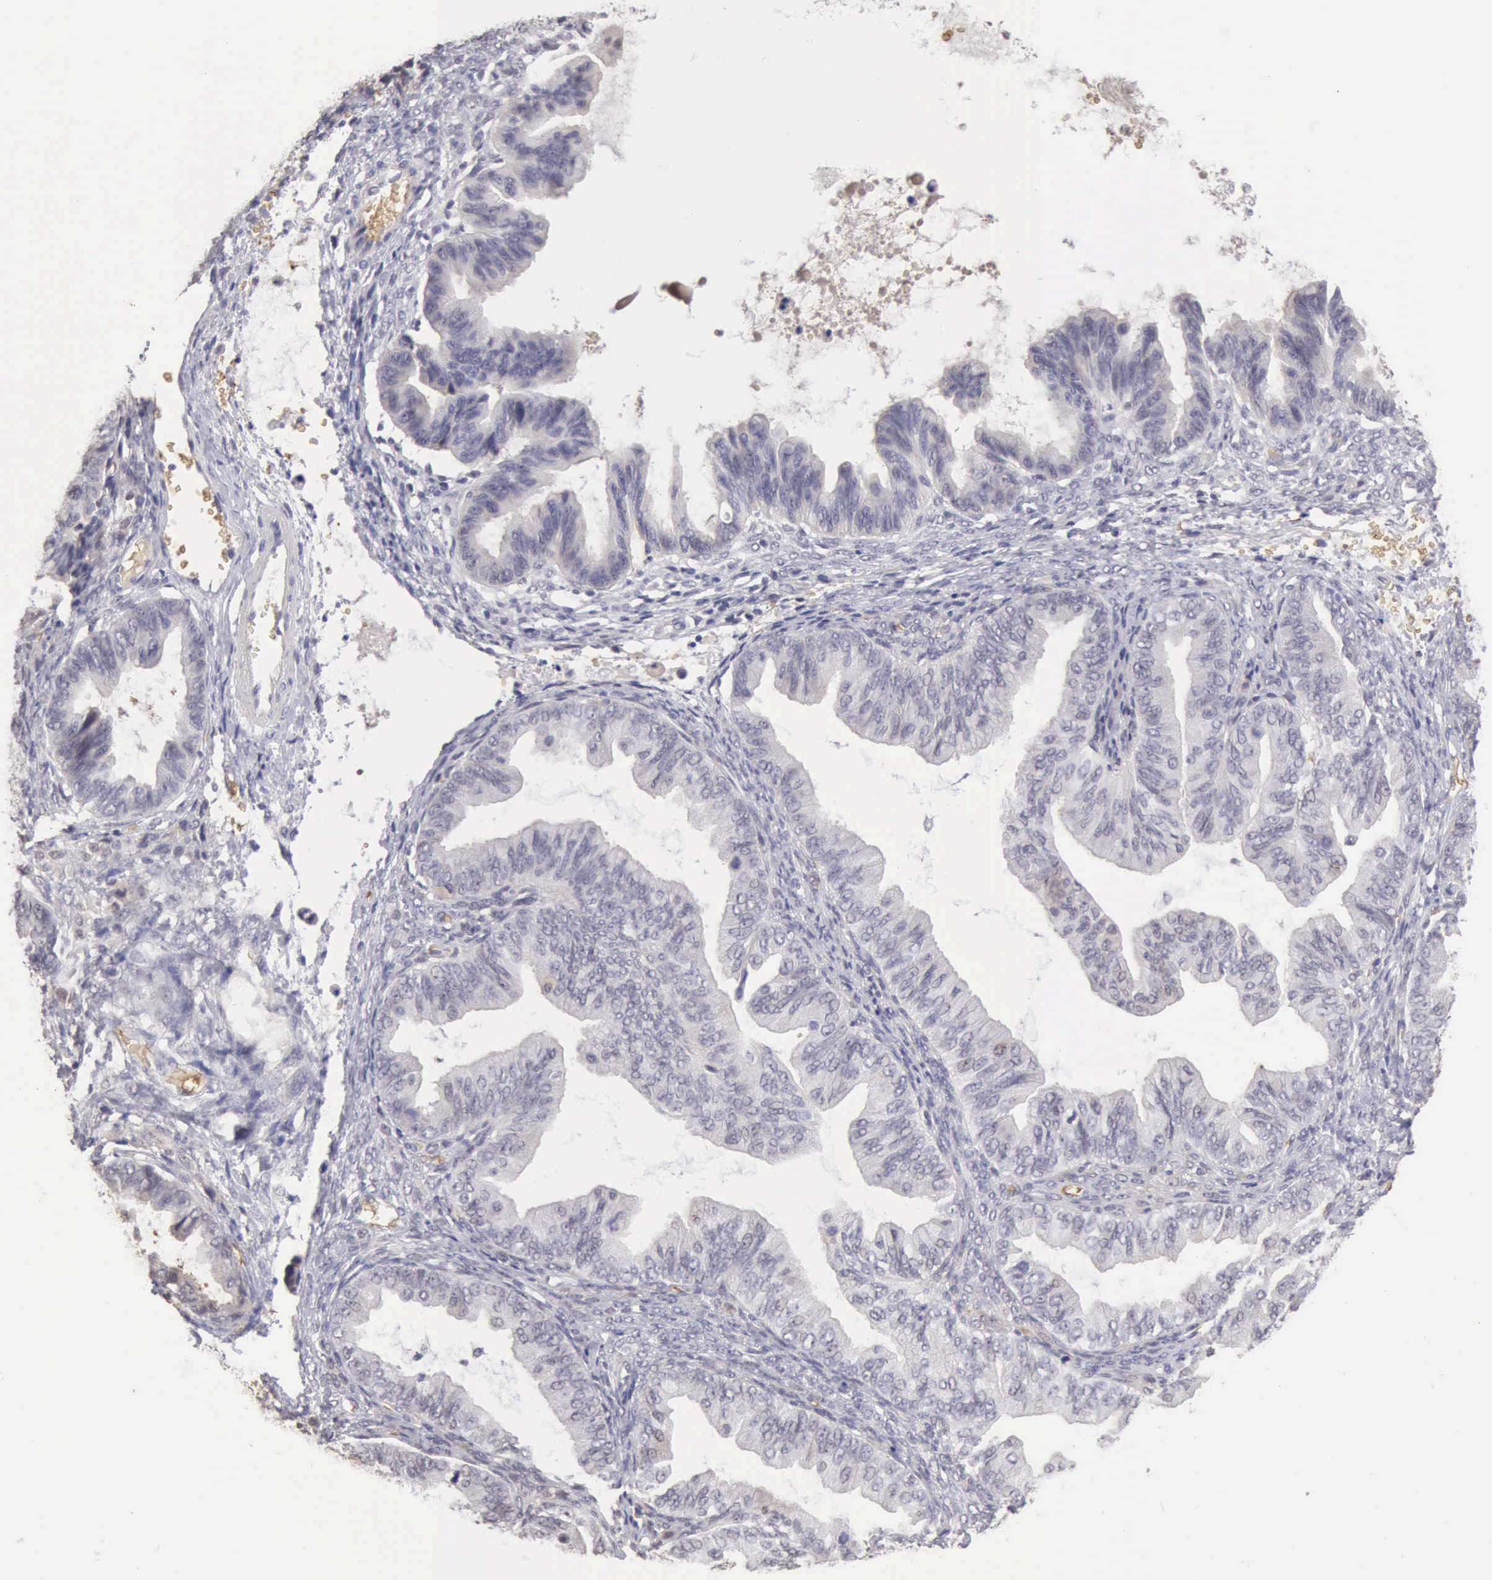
{"staining": {"intensity": "negative", "quantity": "none", "location": "none"}, "tissue": "ovarian cancer", "cell_type": "Tumor cells", "image_type": "cancer", "snomed": [{"axis": "morphology", "description": "Cystadenocarcinoma, mucinous, NOS"}, {"axis": "topography", "description": "Ovary"}], "caption": "A high-resolution image shows immunohistochemistry staining of ovarian mucinous cystadenocarcinoma, which demonstrates no significant staining in tumor cells.", "gene": "CFI", "patient": {"sex": "female", "age": 36}}